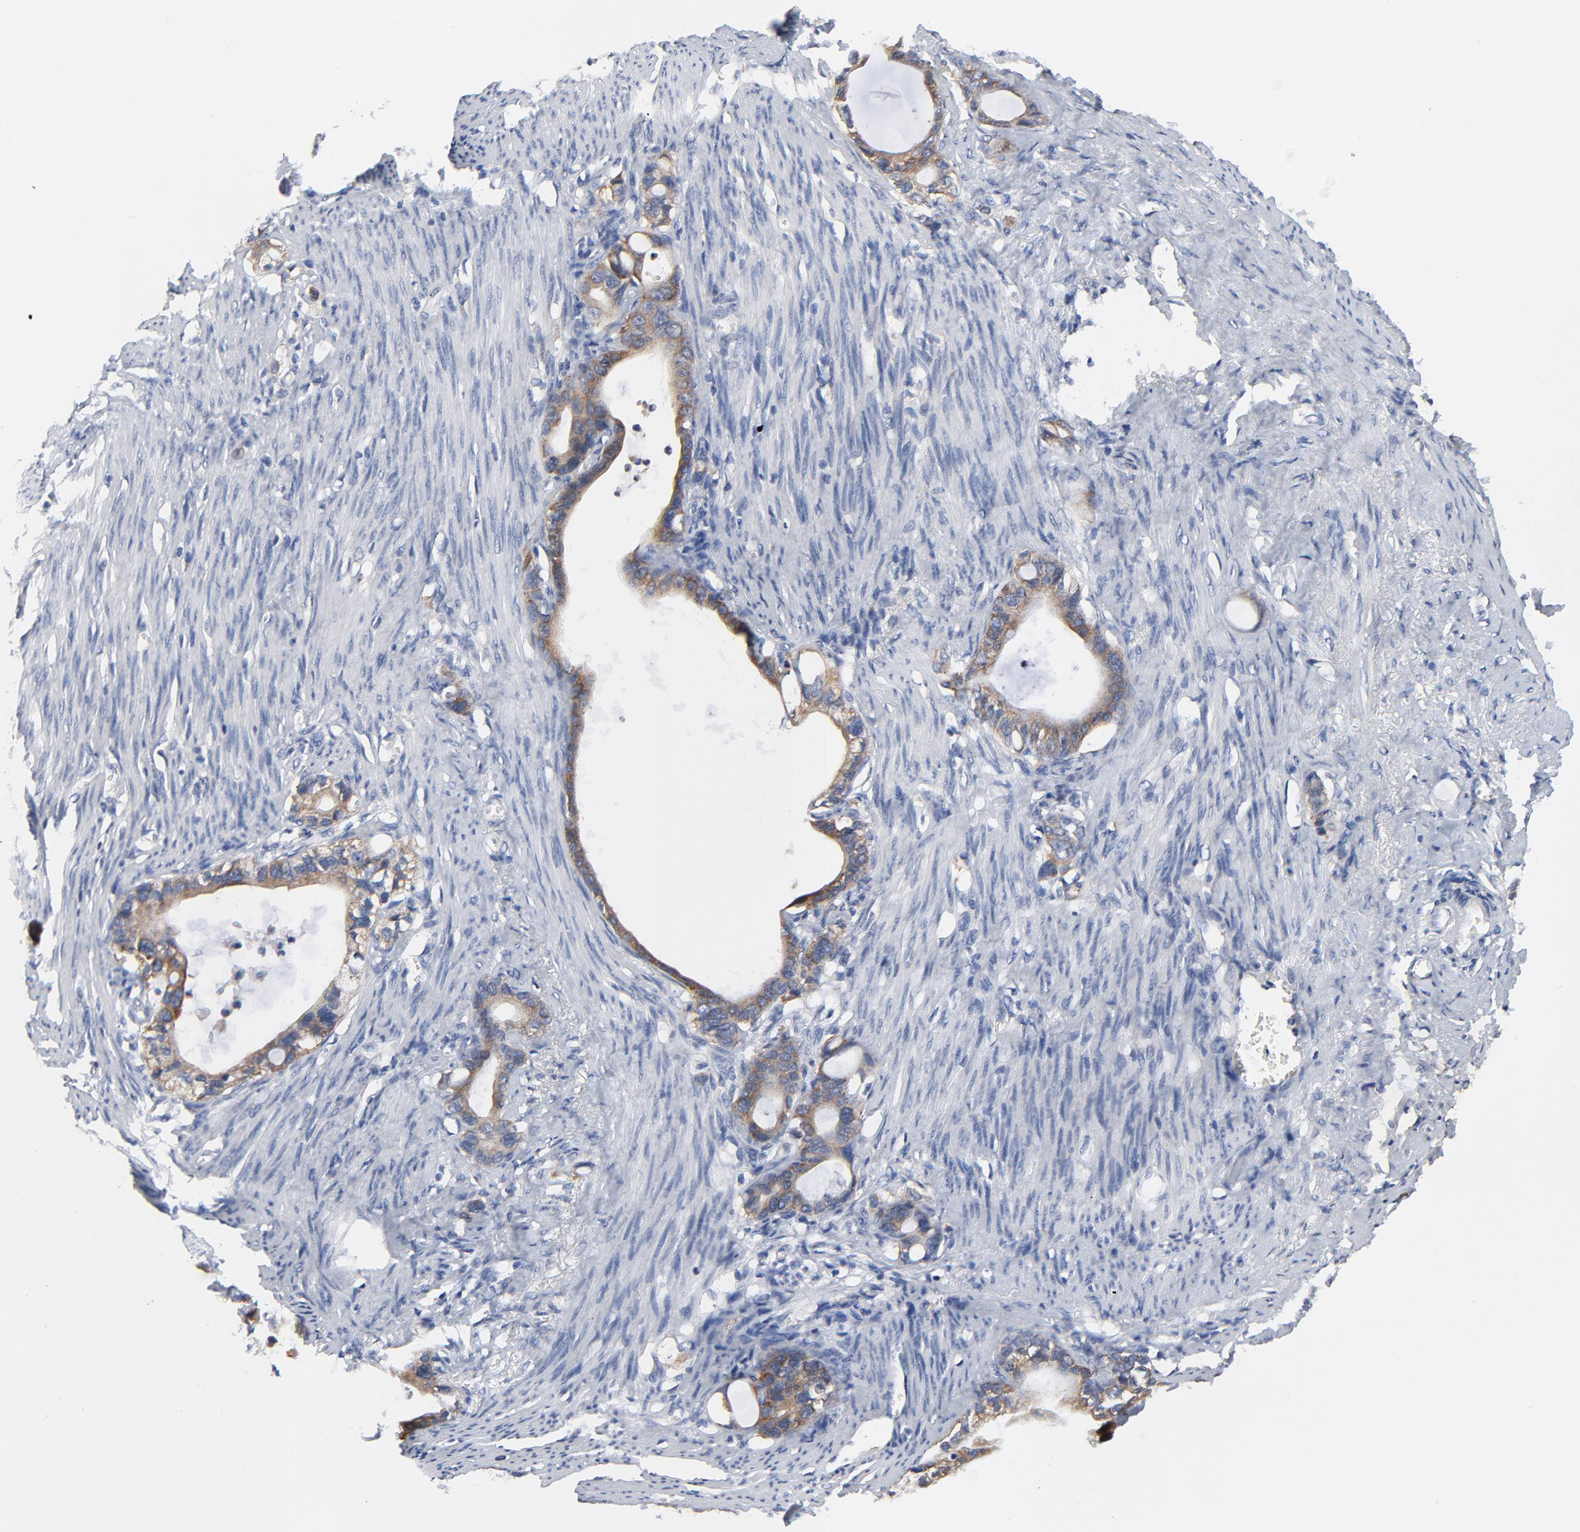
{"staining": {"intensity": "moderate", "quantity": ">75%", "location": "cytoplasmic/membranous"}, "tissue": "stomach cancer", "cell_type": "Tumor cells", "image_type": "cancer", "snomed": [{"axis": "morphology", "description": "Adenocarcinoma, NOS"}, {"axis": "topography", "description": "Stomach"}], "caption": "This is a histology image of IHC staining of stomach adenocarcinoma, which shows moderate staining in the cytoplasmic/membranous of tumor cells.", "gene": "VAV2", "patient": {"sex": "female", "age": 75}}